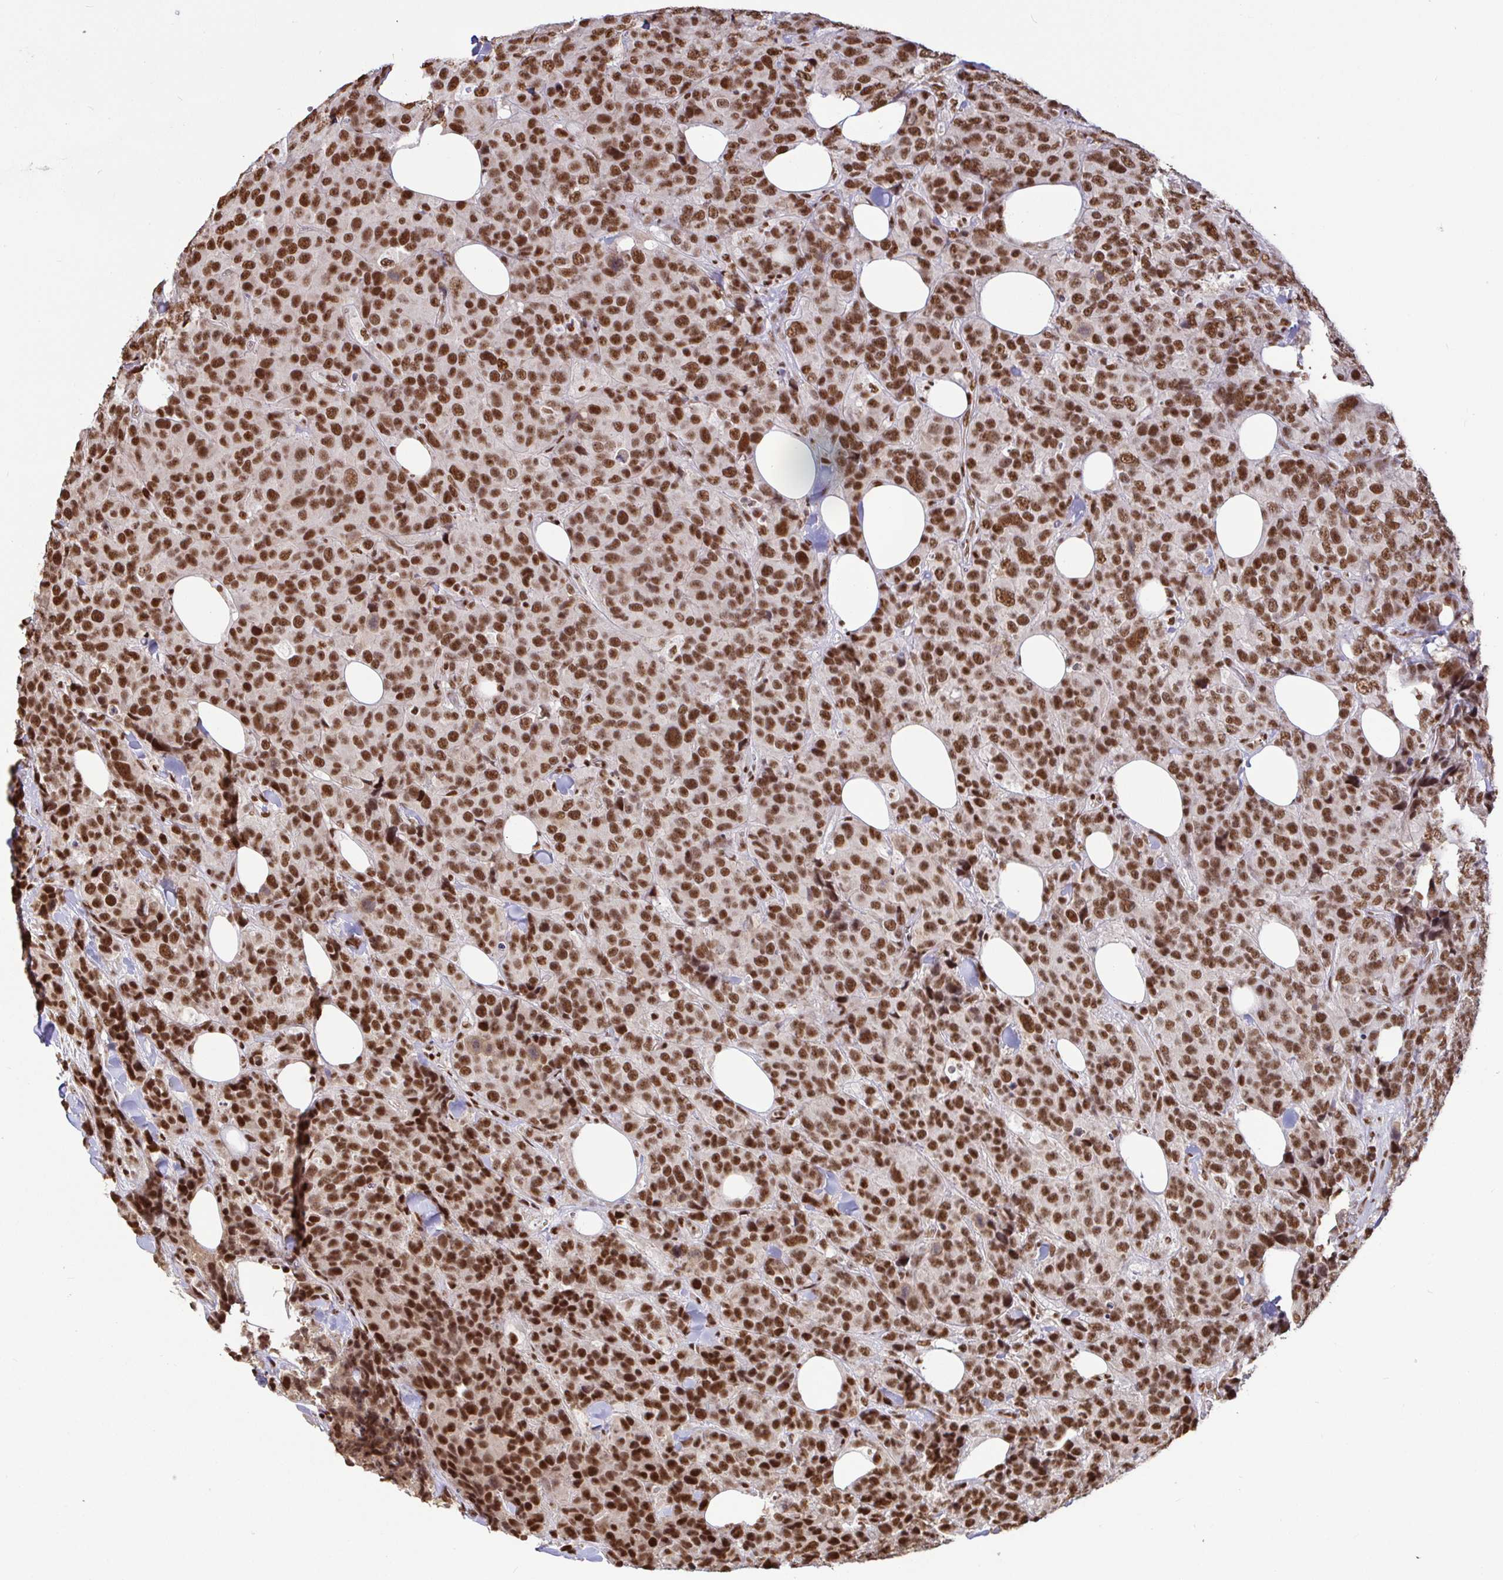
{"staining": {"intensity": "strong", "quantity": ">75%", "location": "nuclear"}, "tissue": "breast cancer", "cell_type": "Tumor cells", "image_type": "cancer", "snomed": [{"axis": "morphology", "description": "Lobular carcinoma"}, {"axis": "topography", "description": "Breast"}], "caption": "A histopathology image of breast cancer (lobular carcinoma) stained for a protein displays strong nuclear brown staining in tumor cells. (Stains: DAB in brown, nuclei in blue, Microscopy: brightfield microscopy at high magnification).", "gene": "SP3", "patient": {"sex": "female", "age": 59}}